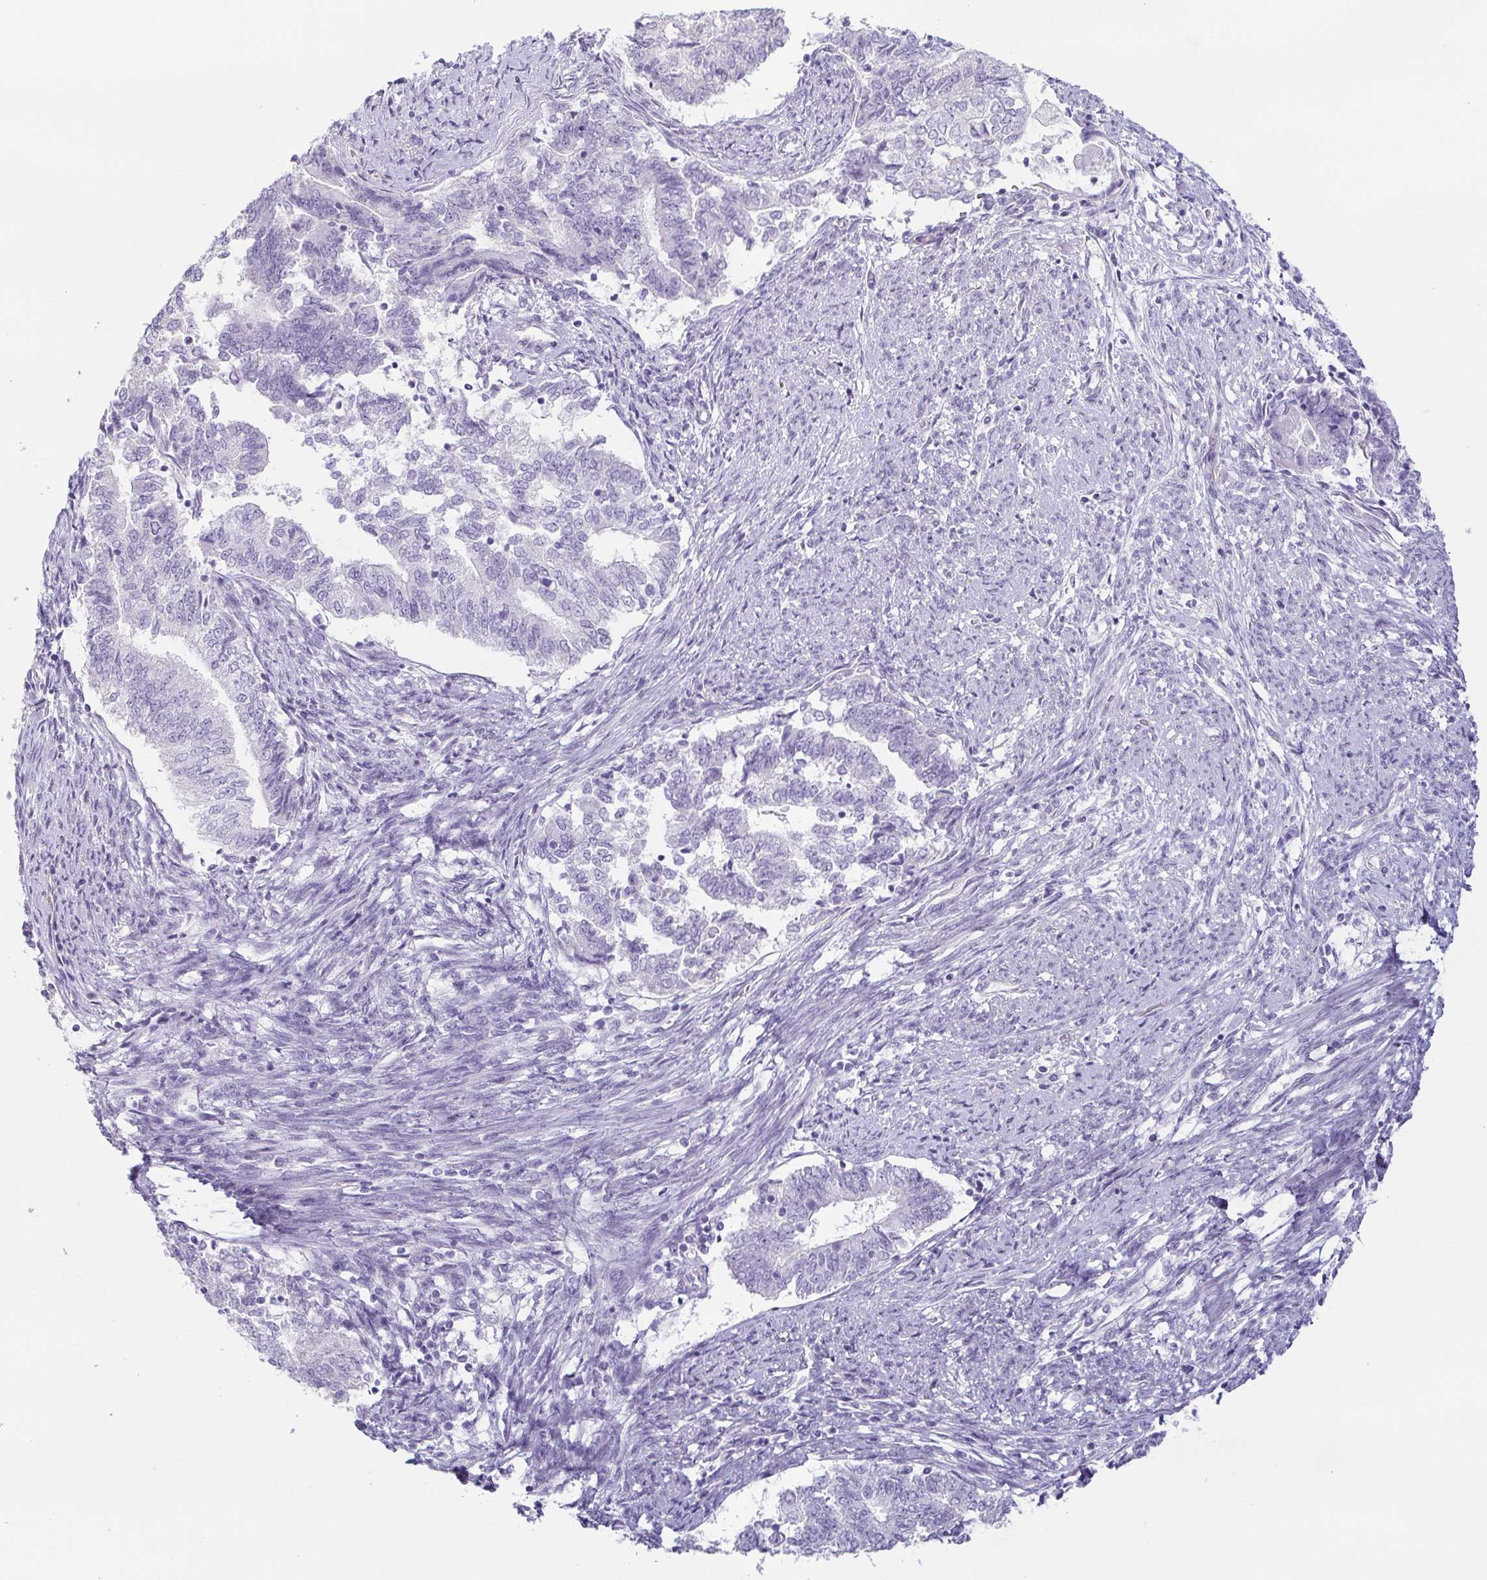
{"staining": {"intensity": "negative", "quantity": "none", "location": "none"}, "tissue": "endometrial cancer", "cell_type": "Tumor cells", "image_type": "cancer", "snomed": [{"axis": "morphology", "description": "Adenocarcinoma, NOS"}, {"axis": "topography", "description": "Endometrium"}], "caption": "IHC image of human endometrial adenocarcinoma stained for a protein (brown), which reveals no expression in tumor cells.", "gene": "PRR27", "patient": {"sex": "female", "age": 65}}